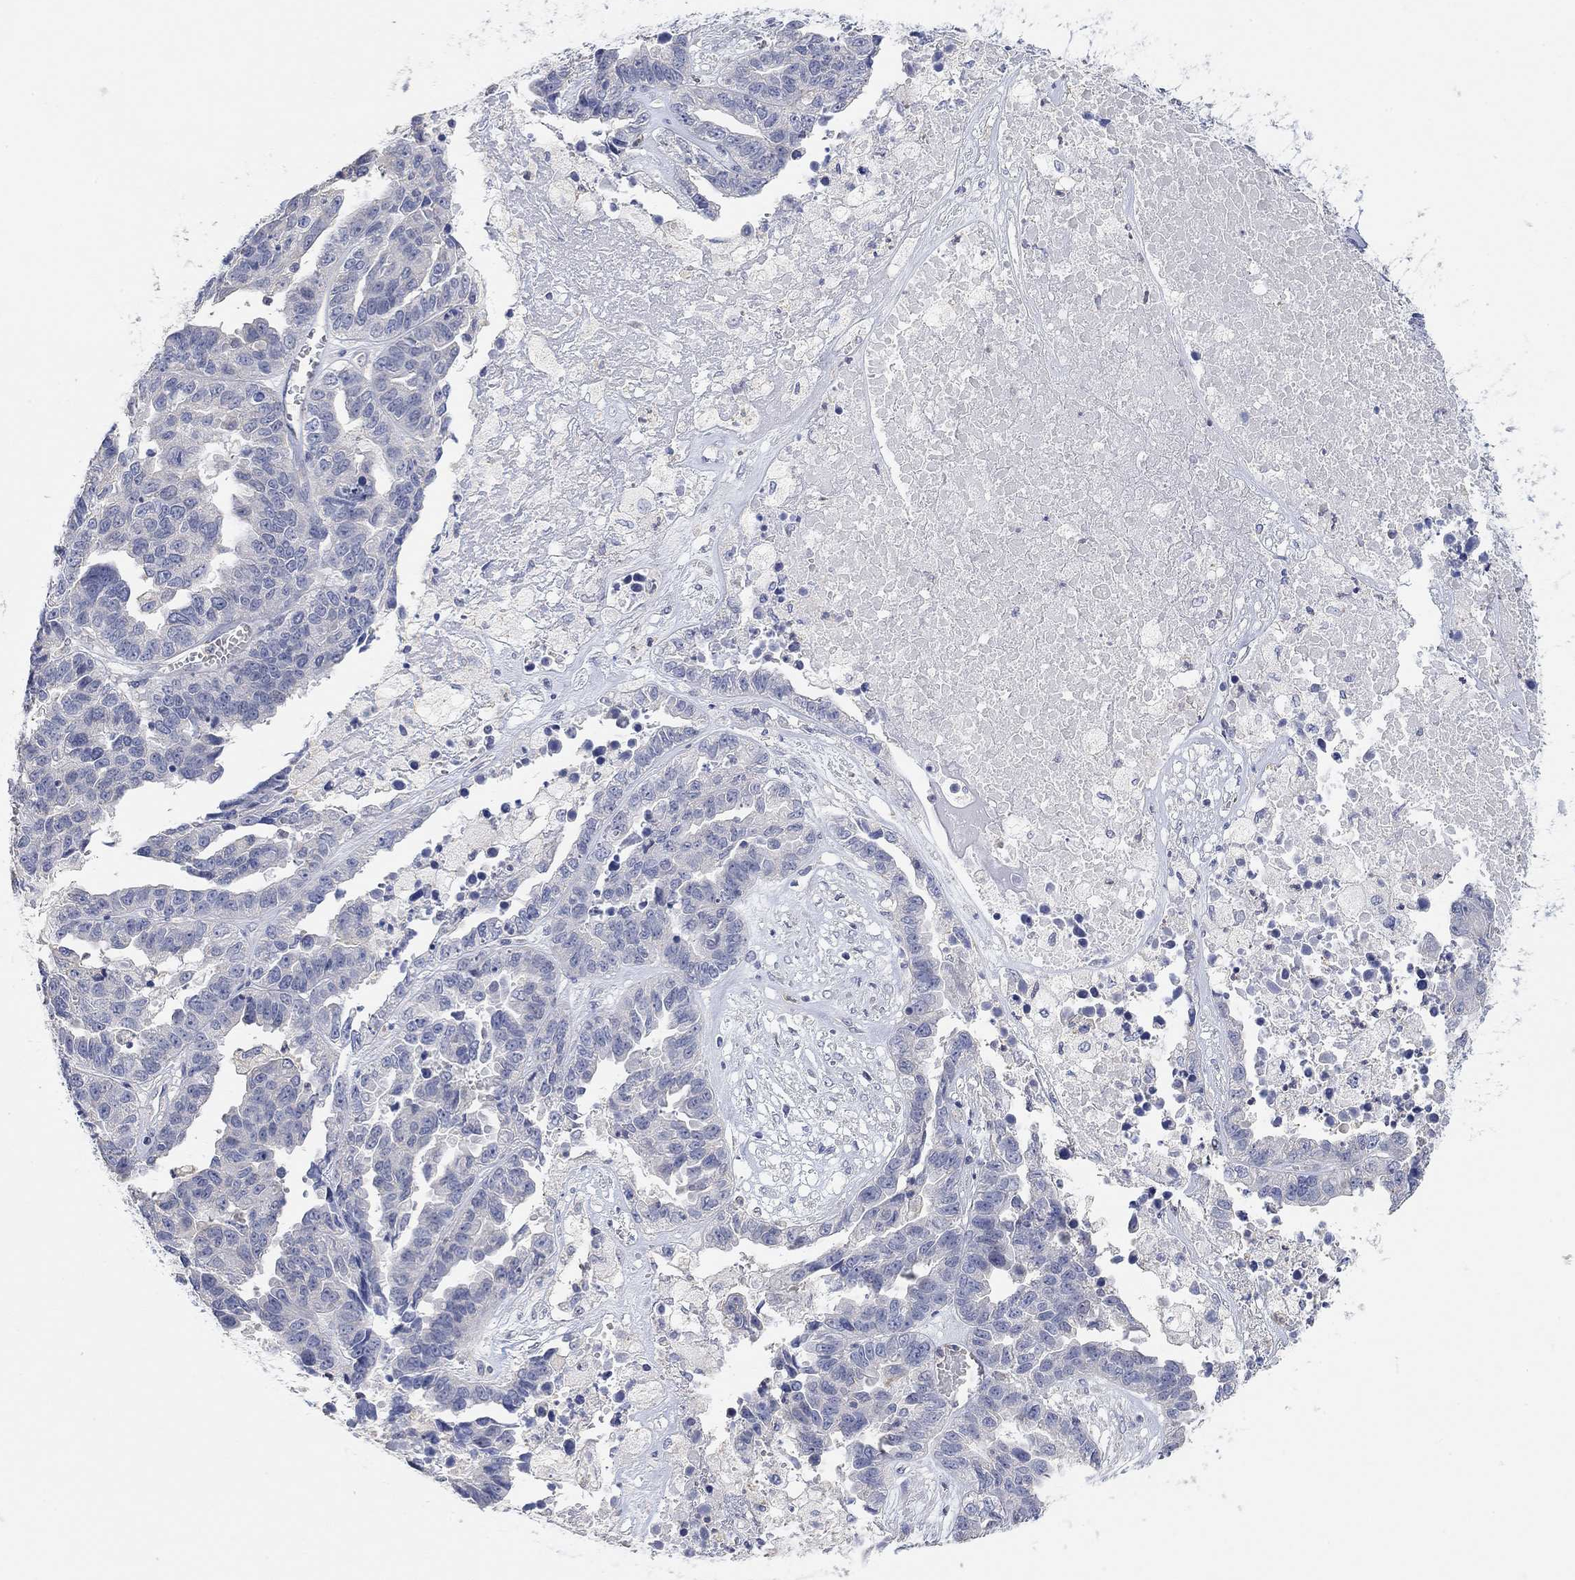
{"staining": {"intensity": "negative", "quantity": "none", "location": "none"}, "tissue": "ovarian cancer", "cell_type": "Tumor cells", "image_type": "cancer", "snomed": [{"axis": "morphology", "description": "Cystadenocarcinoma, serous, NOS"}, {"axis": "topography", "description": "Ovary"}], "caption": "High magnification brightfield microscopy of ovarian cancer stained with DAB (brown) and counterstained with hematoxylin (blue): tumor cells show no significant positivity.", "gene": "NLRP14", "patient": {"sex": "female", "age": 87}}